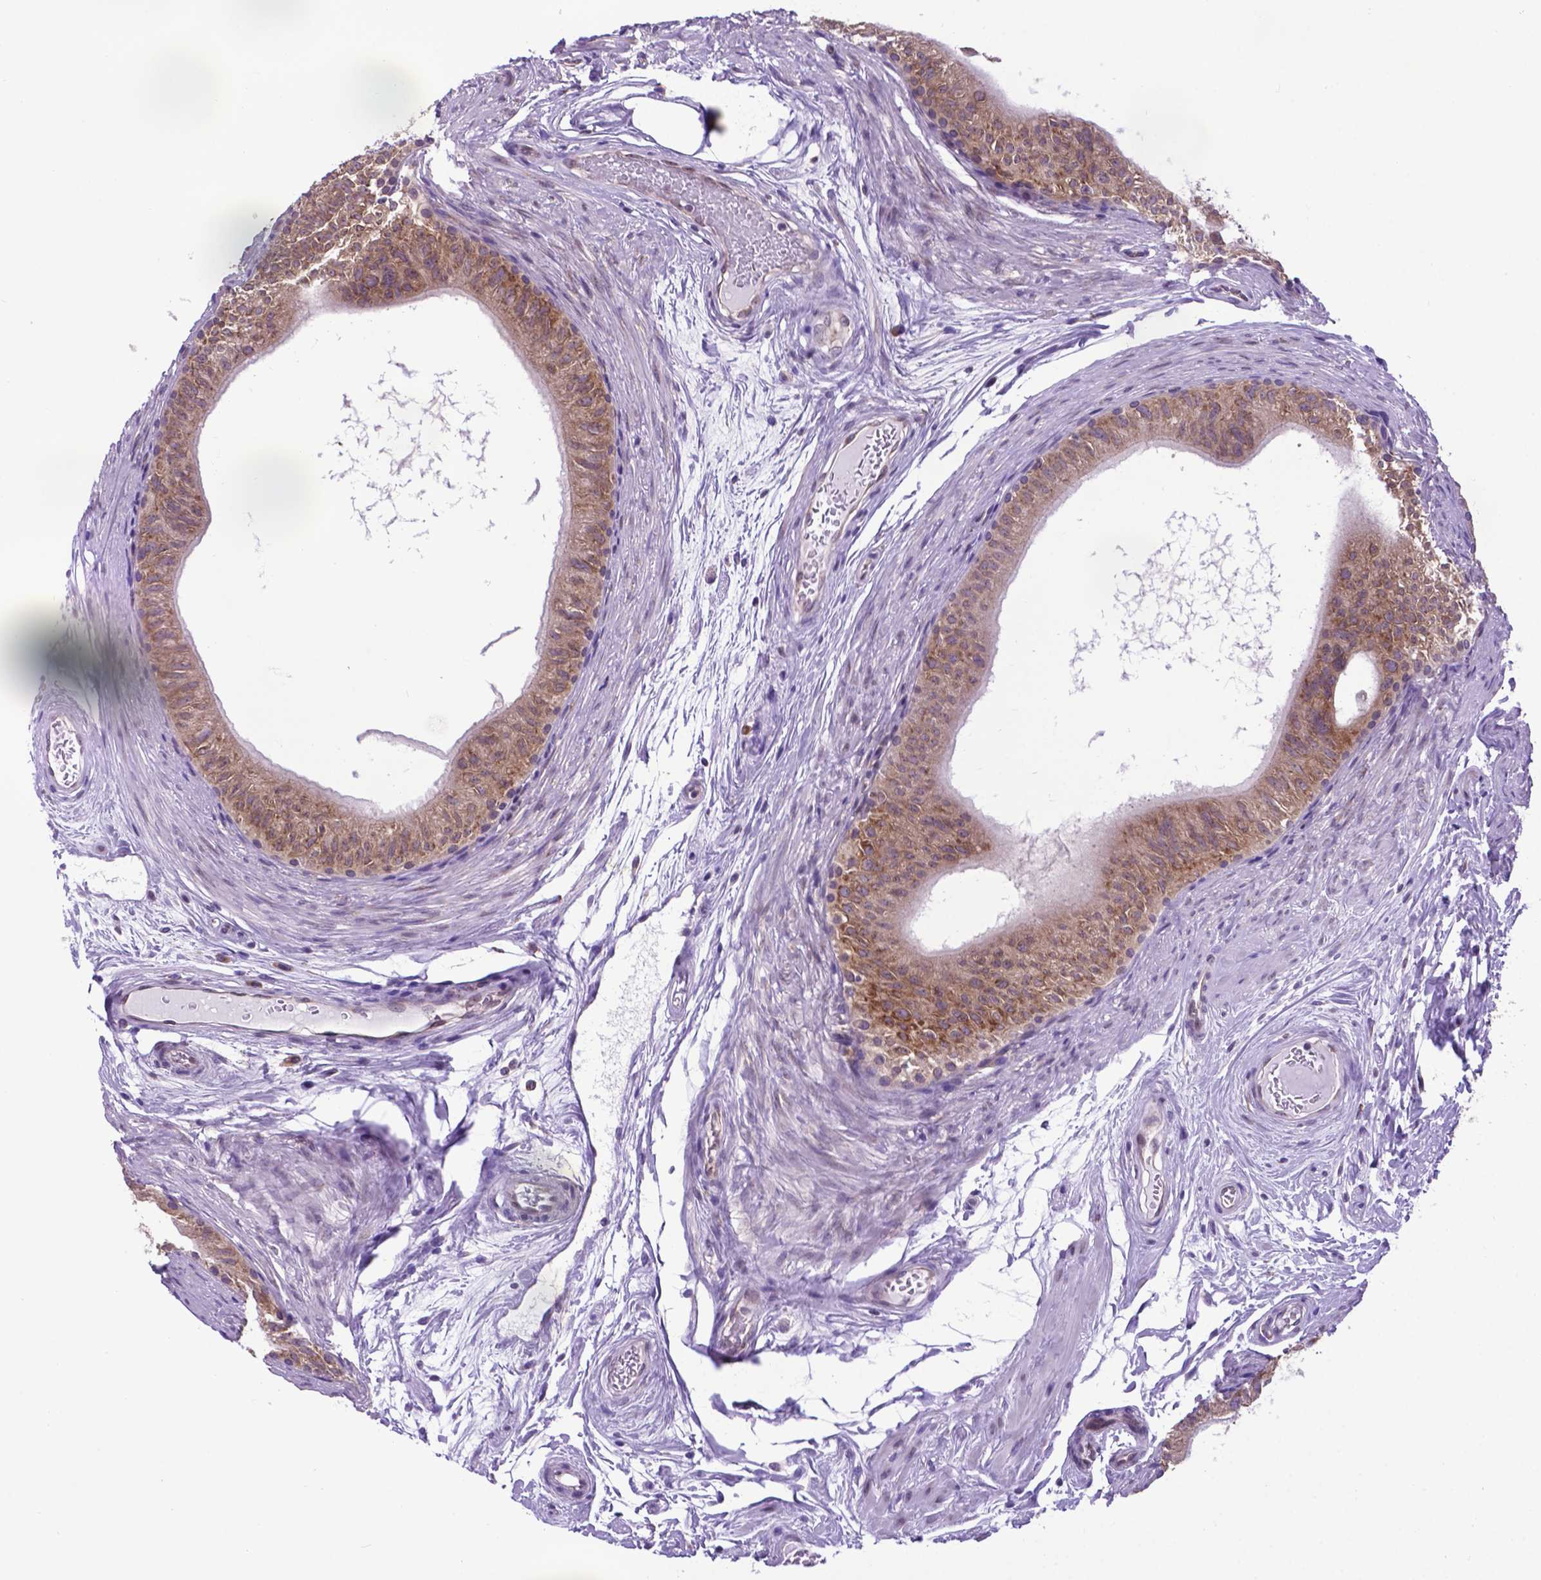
{"staining": {"intensity": "moderate", "quantity": ">75%", "location": "cytoplasmic/membranous"}, "tissue": "epididymis", "cell_type": "Glandular cells", "image_type": "normal", "snomed": [{"axis": "morphology", "description": "Normal tissue, NOS"}, {"axis": "topography", "description": "Epididymis"}], "caption": "Human epididymis stained with a brown dye demonstrates moderate cytoplasmic/membranous positive staining in about >75% of glandular cells.", "gene": "ENSG00000269590", "patient": {"sex": "male", "age": 36}}